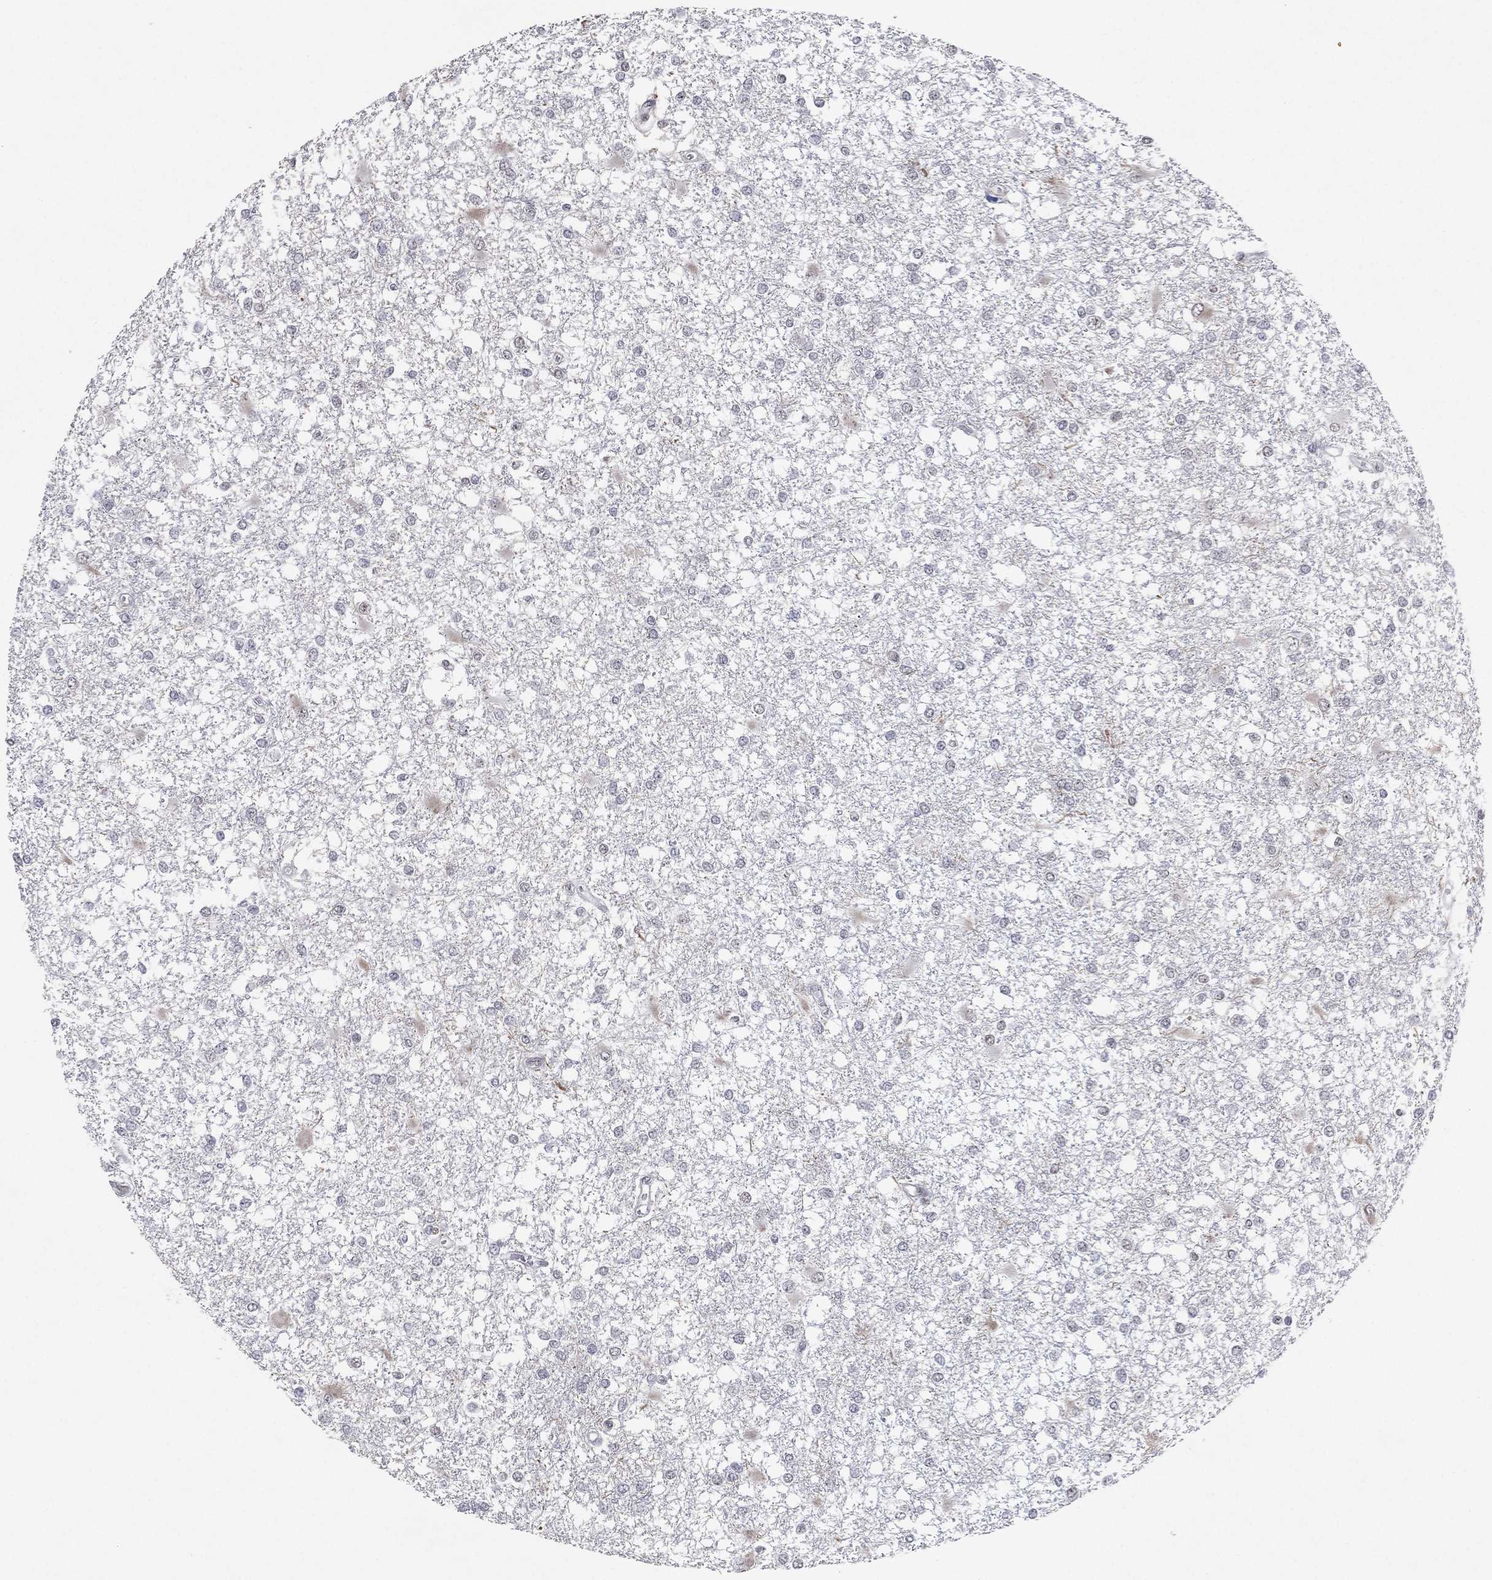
{"staining": {"intensity": "negative", "quantity": "none", "location": "none"}, "tissue": "glioma", "cell_type": "Tumor cells", "image_type": "cancer", "snomed": [{"axis": "morphology", "description": "Glioma, malignant, High grade"}, {"axis": "topography", "description": "Cerebral cortex"}], "caption": "DAB (3,3'-diaminobenzidine) immunohistochemical staining of glioma reveals no significant positivity in tumor cells.", "gene": "DGCR8", "patient": {"sex": "male", "age": 79}}